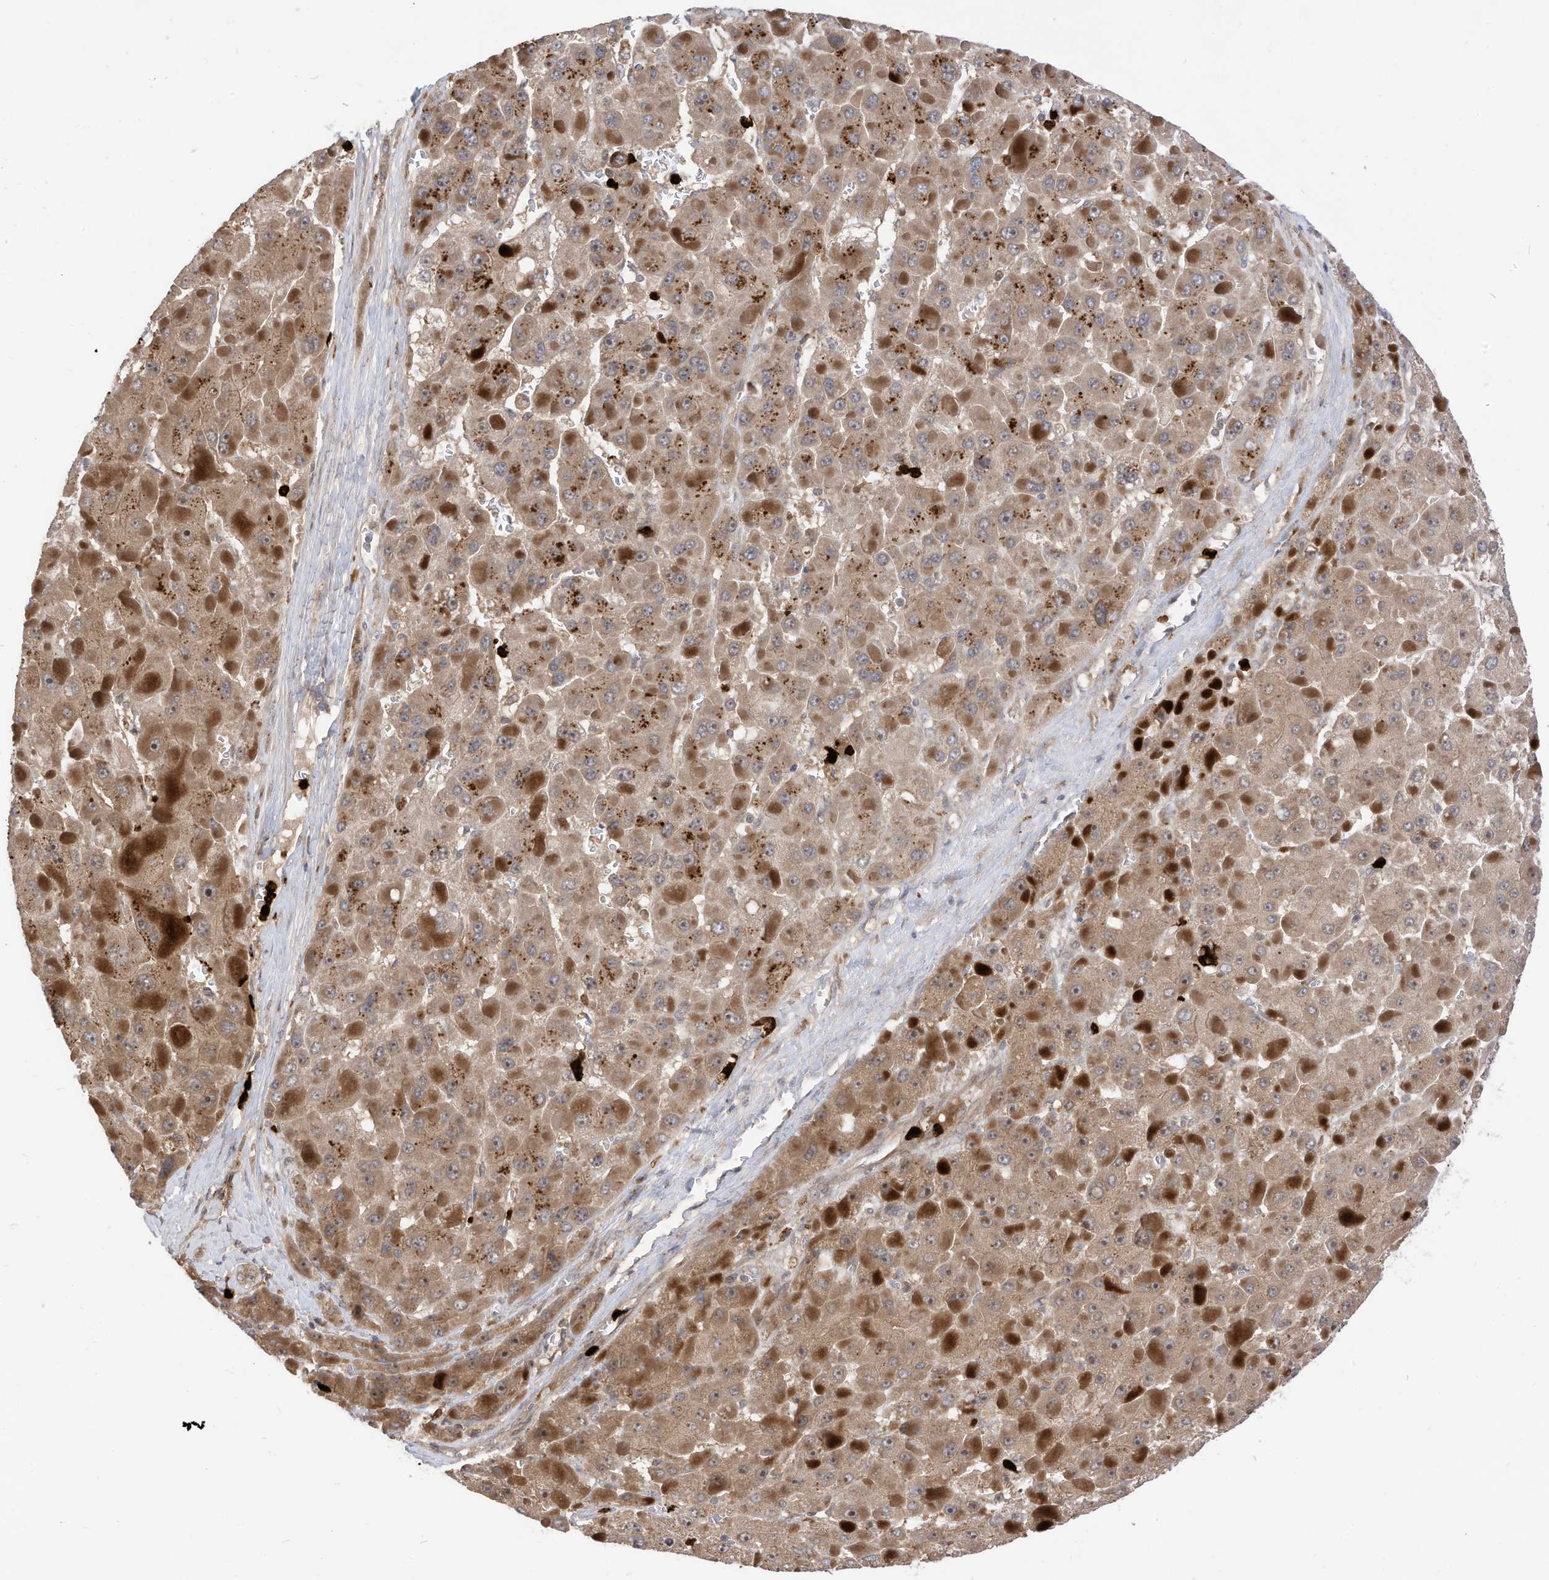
{"staining": {"intensity": "moderate", "quantity": ">75%", "location": "cytoplasmic/membranous"}, "tissue": "liver cancer", "cell_type": "Tumor cells", "image_type": "cancer", "snomed": [{"axis": "morphology", "description": "Carcinoma, Hepatocellular, NOS"}, {"axis": "topography", "description": "Liver"}], "caption": "Immunohistochemistry (IHC) of hepatocellular carcinoma (liver) shows medium levels of moderate cytoplasmic/membranous staining in approximately >75% of tumor cells.", "gene": "CNKSR1", "patient": {"sex": "female", "age": 73}}